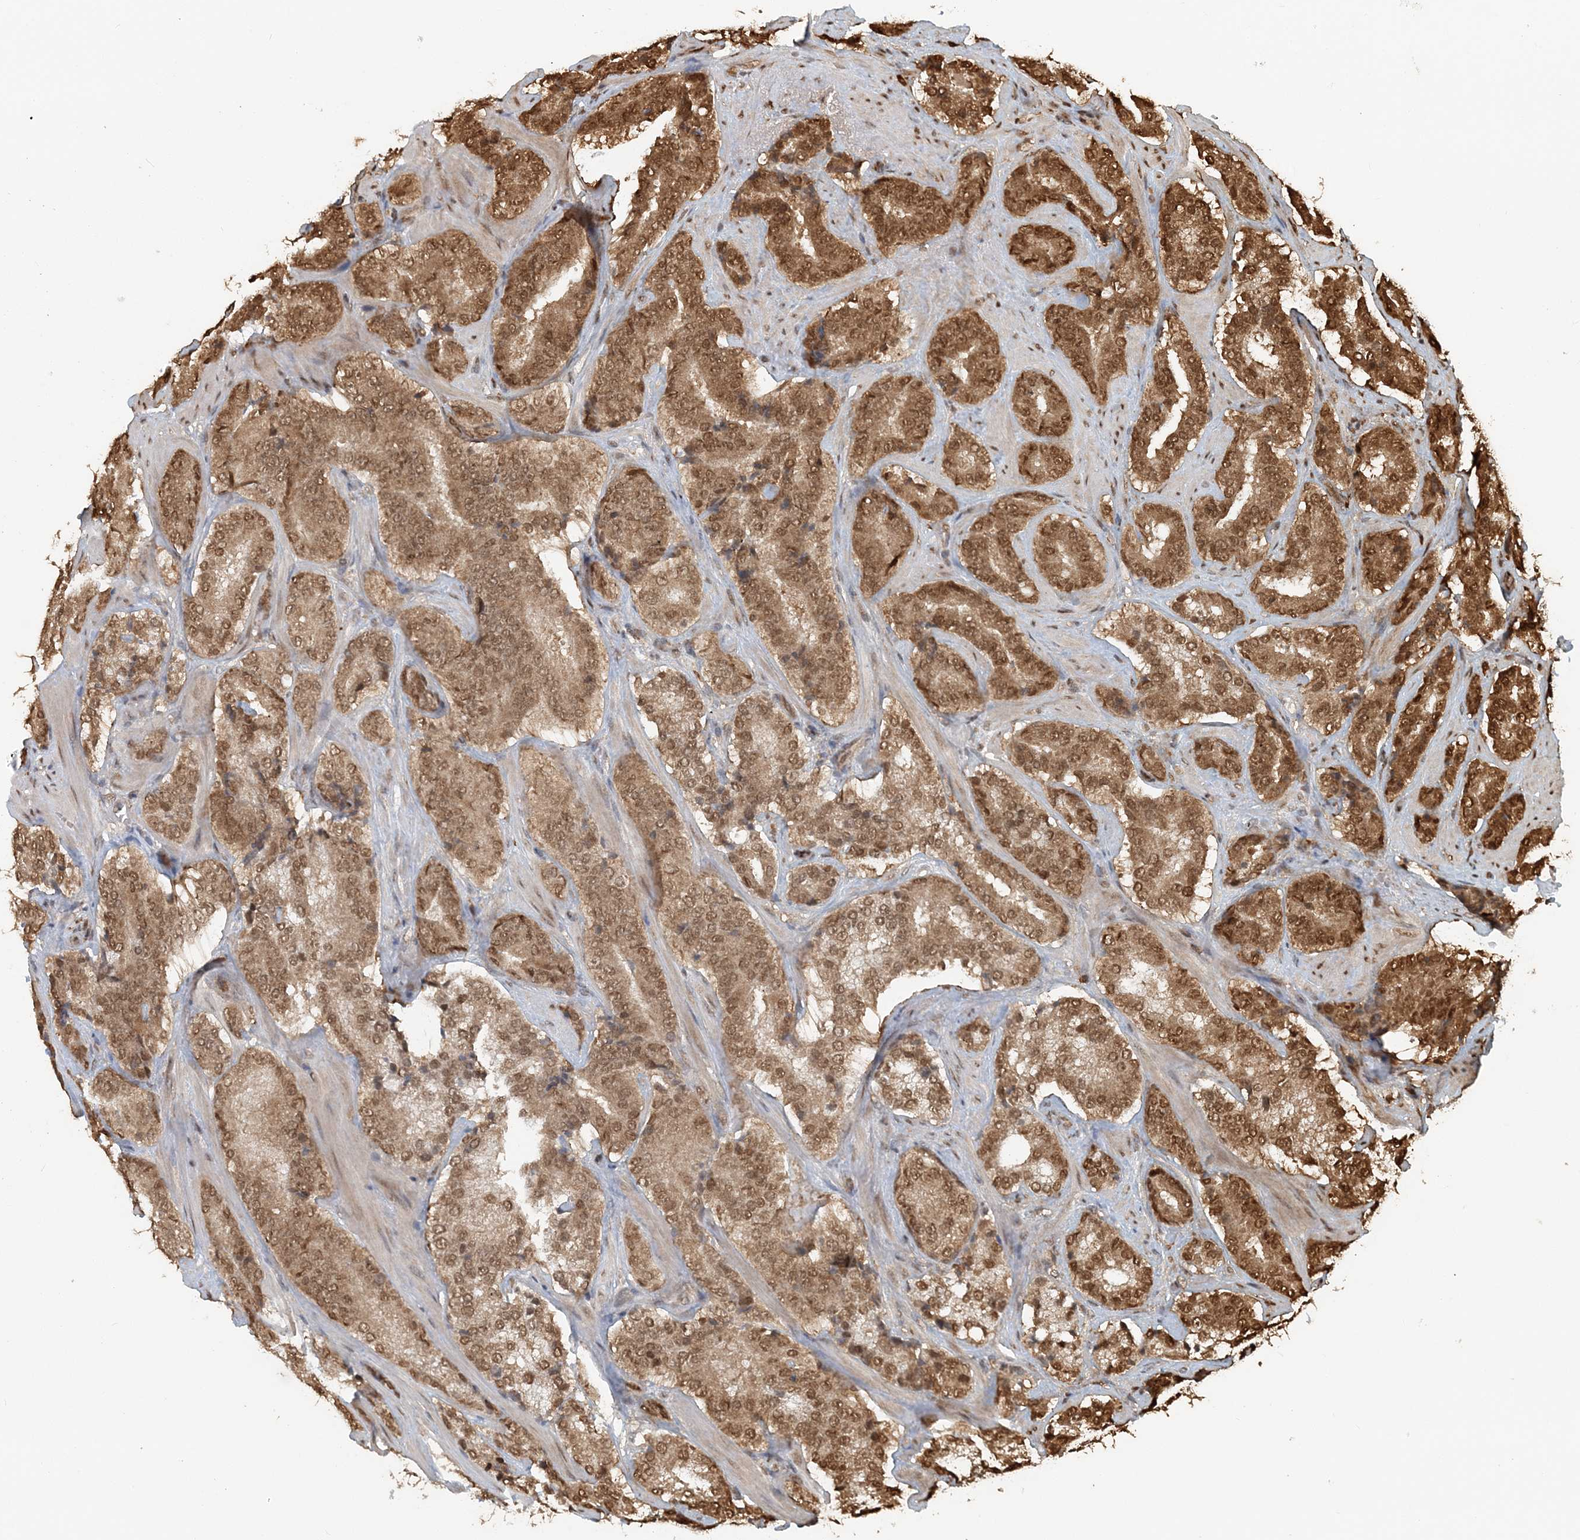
{"staining": {"intensity": "moderate", "quantity": ">75%", "location": "cytoplasmic/membranous,nuclear"}, "tissue": "prostate cancer", "cell_type": "Tumor cells", "image_type": "cancer", "snomed": [{"axis": "morphology", "description": "Adenocarcinoma, High grade"}, {"axis": "topography", "description": "Prostate"}], "caption": "DAB (3,3'-diaminobenzidine) immunohistochemical staining of human high-grade adenocarcinoma (prostate) demonstrates moderate cytoplasmic/membranous and nuclear protein positivity in approximately >75% of tumor cells.", "gene": "ARHGAP35", "patient": {"sex": "male", "age": 60}}